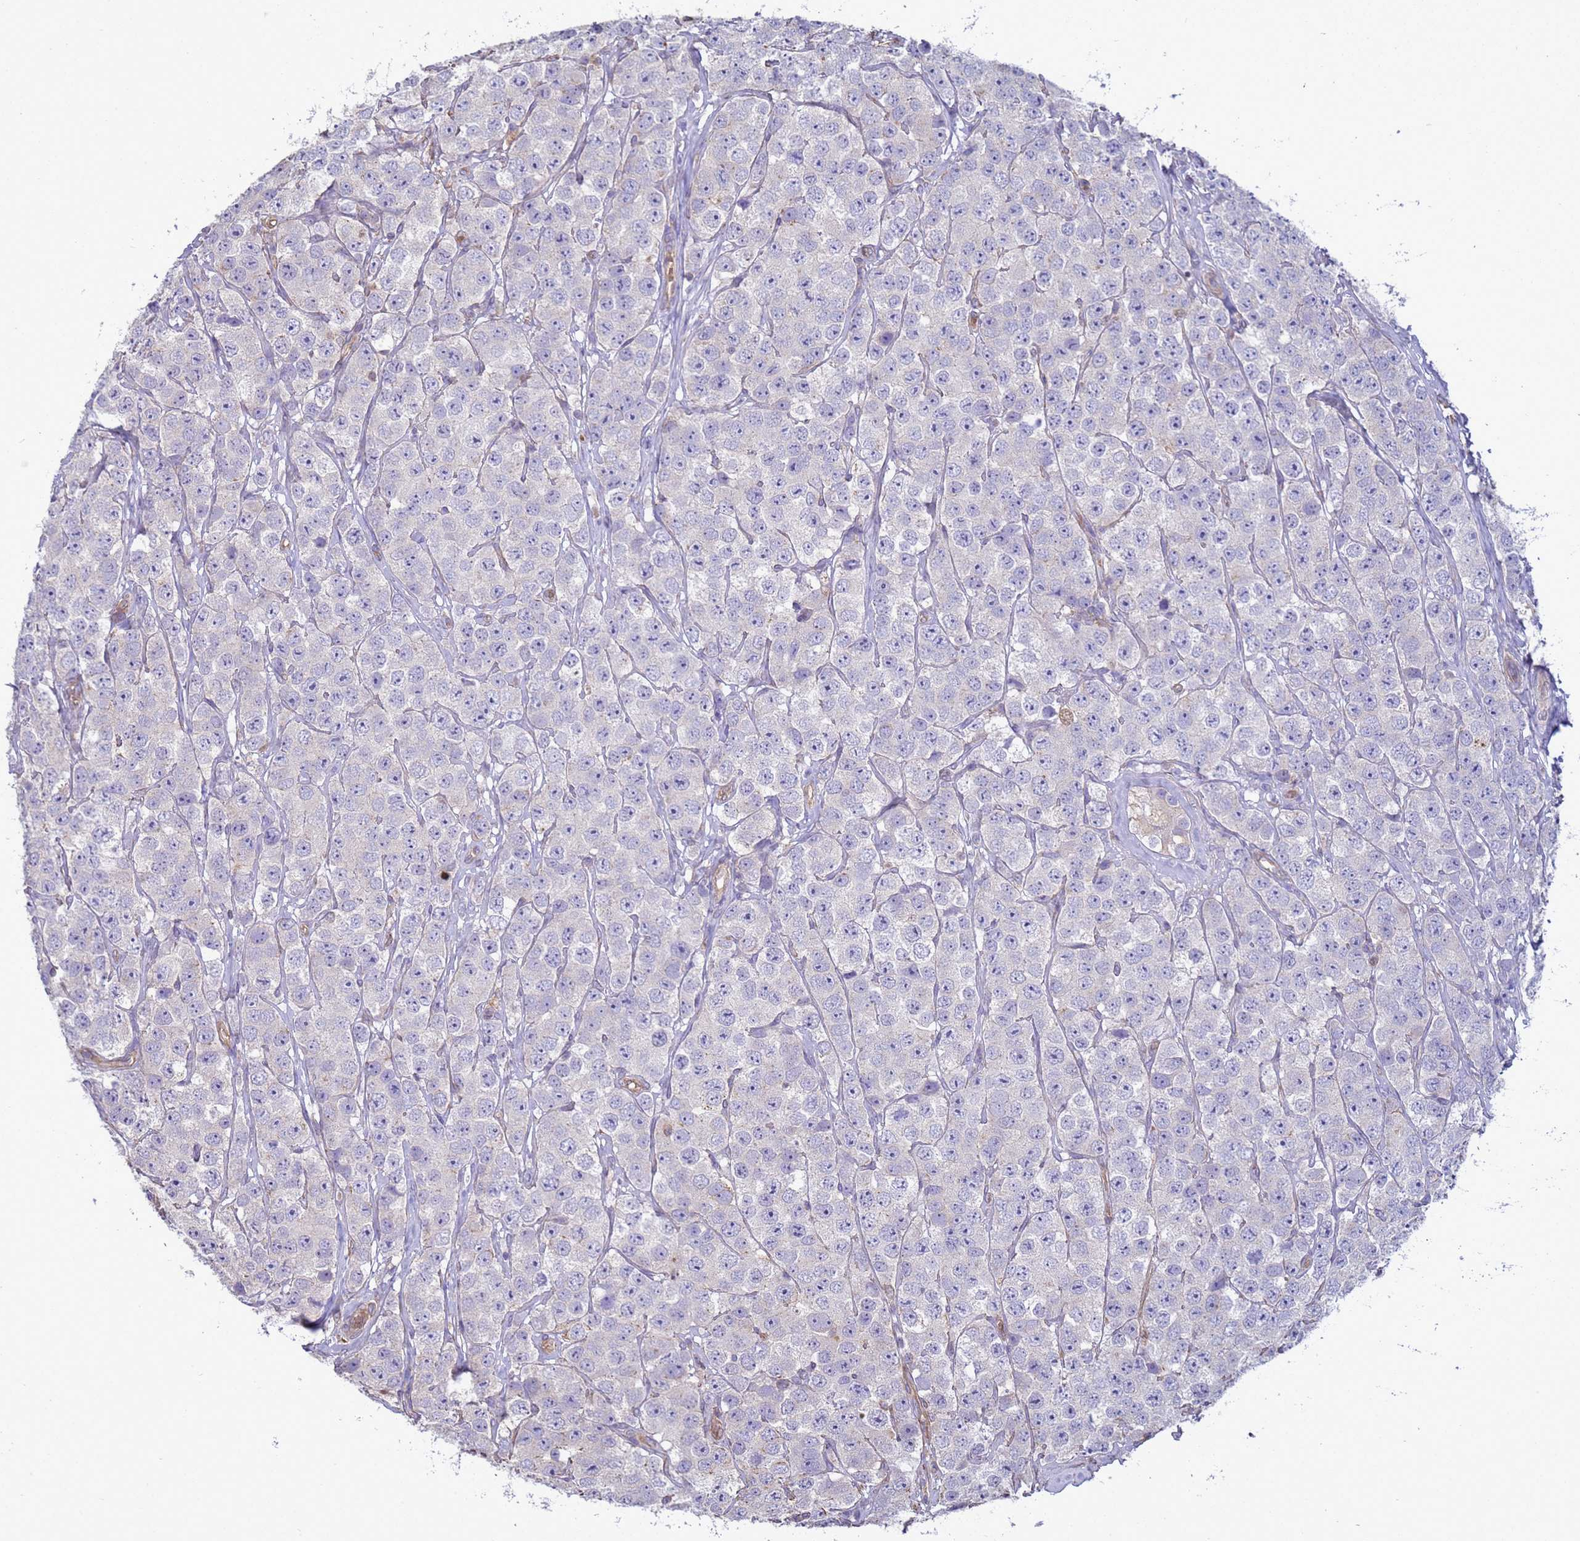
{"staining": {"intensity": "negative", "quantity": "none", "location": "none"}, "tissue": "testis cancer", "cell_type": "Tumor cells", "image_type": "cancer", "snomed": [{"axis": "morphology", "description": "Seminoma, NOS"}, {"axis": "topography", "description": "Testis"}], "caption": "IHC histopathology image of human testis cancer (seminoma) stained for a protein (brown), which displays no expression in tumor cells.", "gene": "SGIP1", "patient": {"sex": "male", "age": 28}}